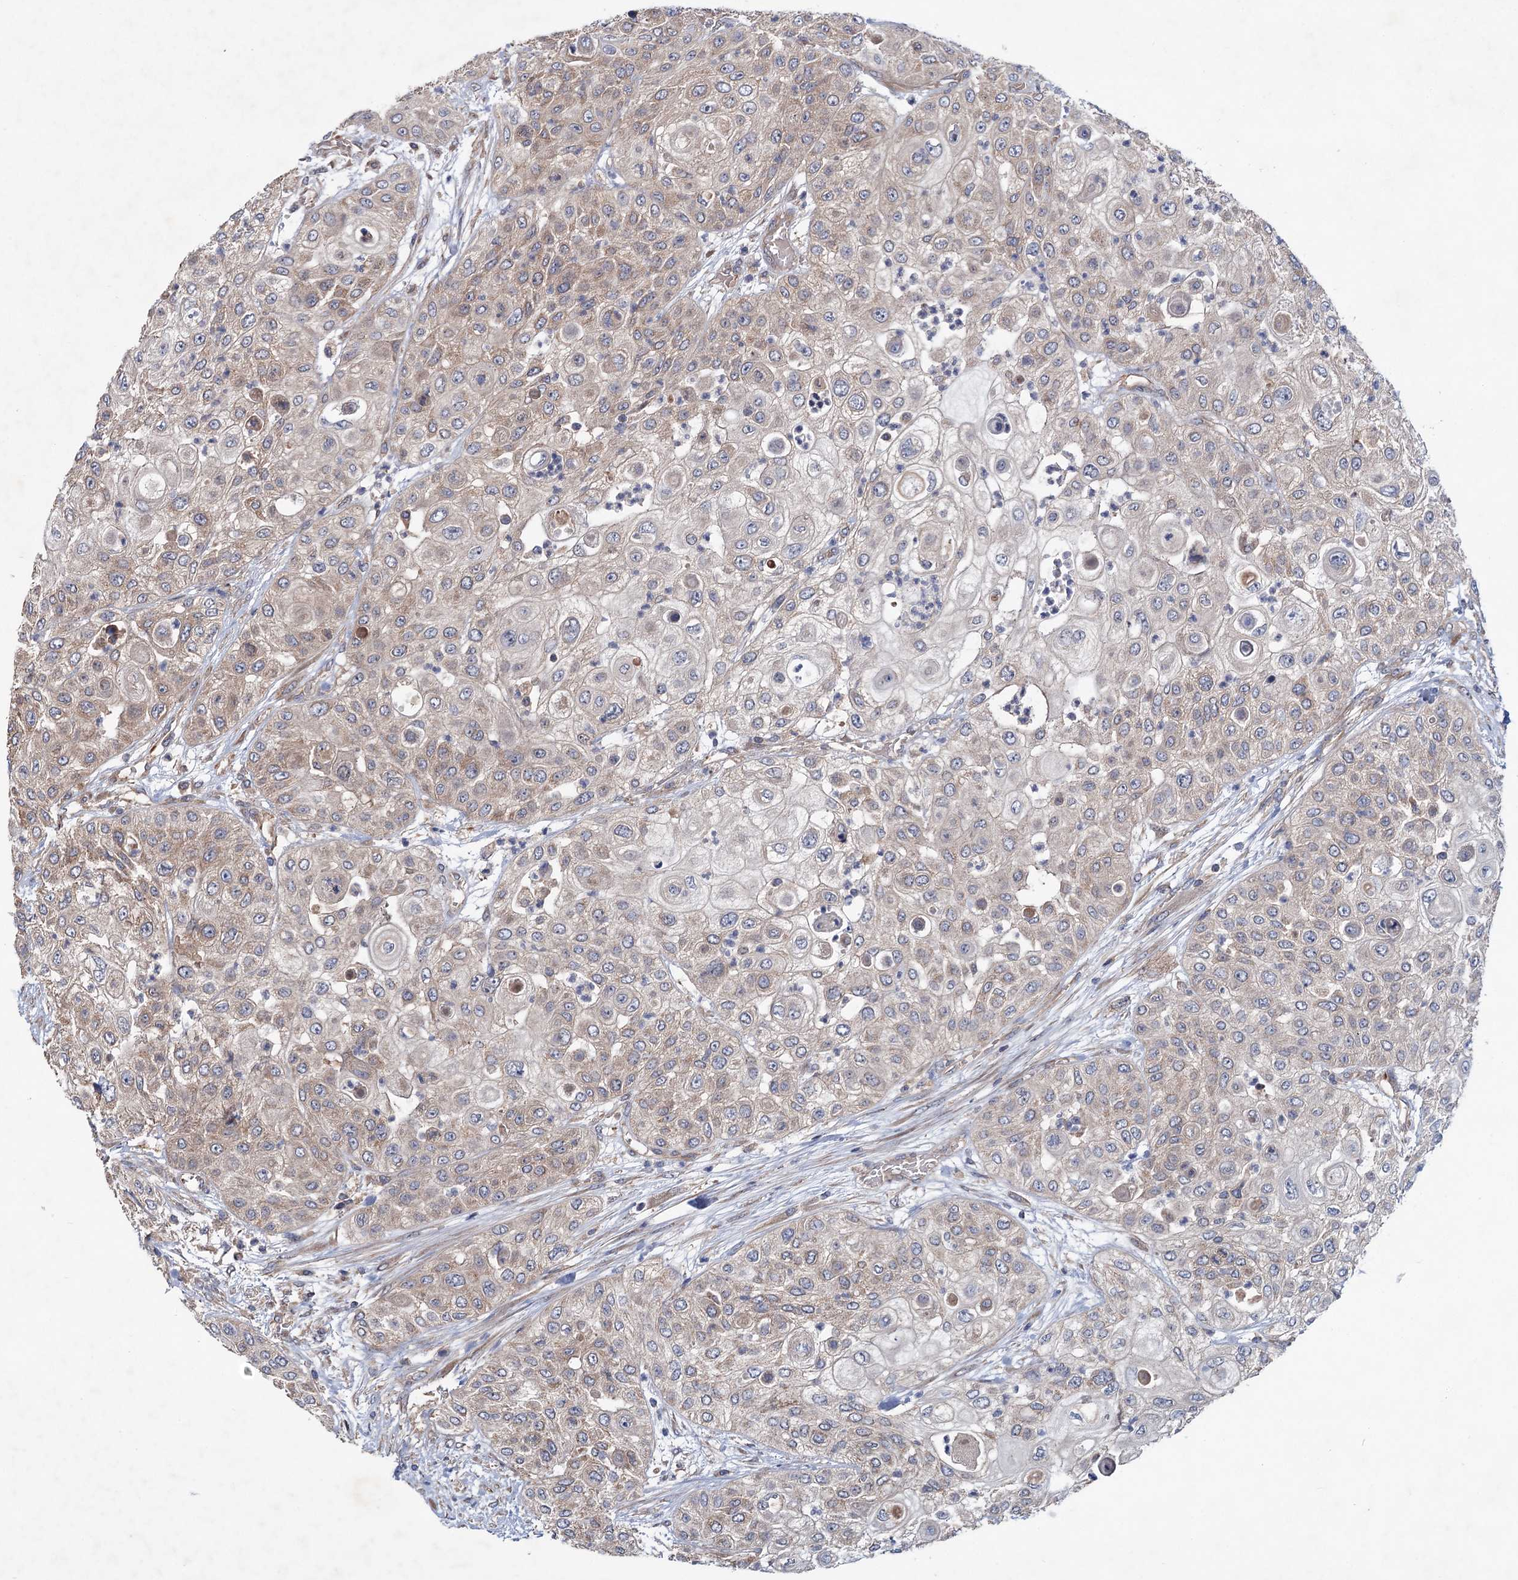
{"staining": {"intensity": "weak", "quantity": "25%-75%", "location": "cytoplasmic/membranous"}, "tissue": "urothelial cancer", "cell_type": "Tumor cells", "image_type": "cancer", "snomed": [{"axis": "morphology", "description": "Urothelial carcinoma, High grade"}, {"axis": "topography", "description": "Urinary bladder"}], "caption": "An IHC histopathology image of neoplastic tissue is shown. Protein staining in brown labels weak cytoplasmic/membranous positivity in urothelial cancer within tumor cells.", "gene": "MTRR", "patient": {"sex": "female", "age": 79}}